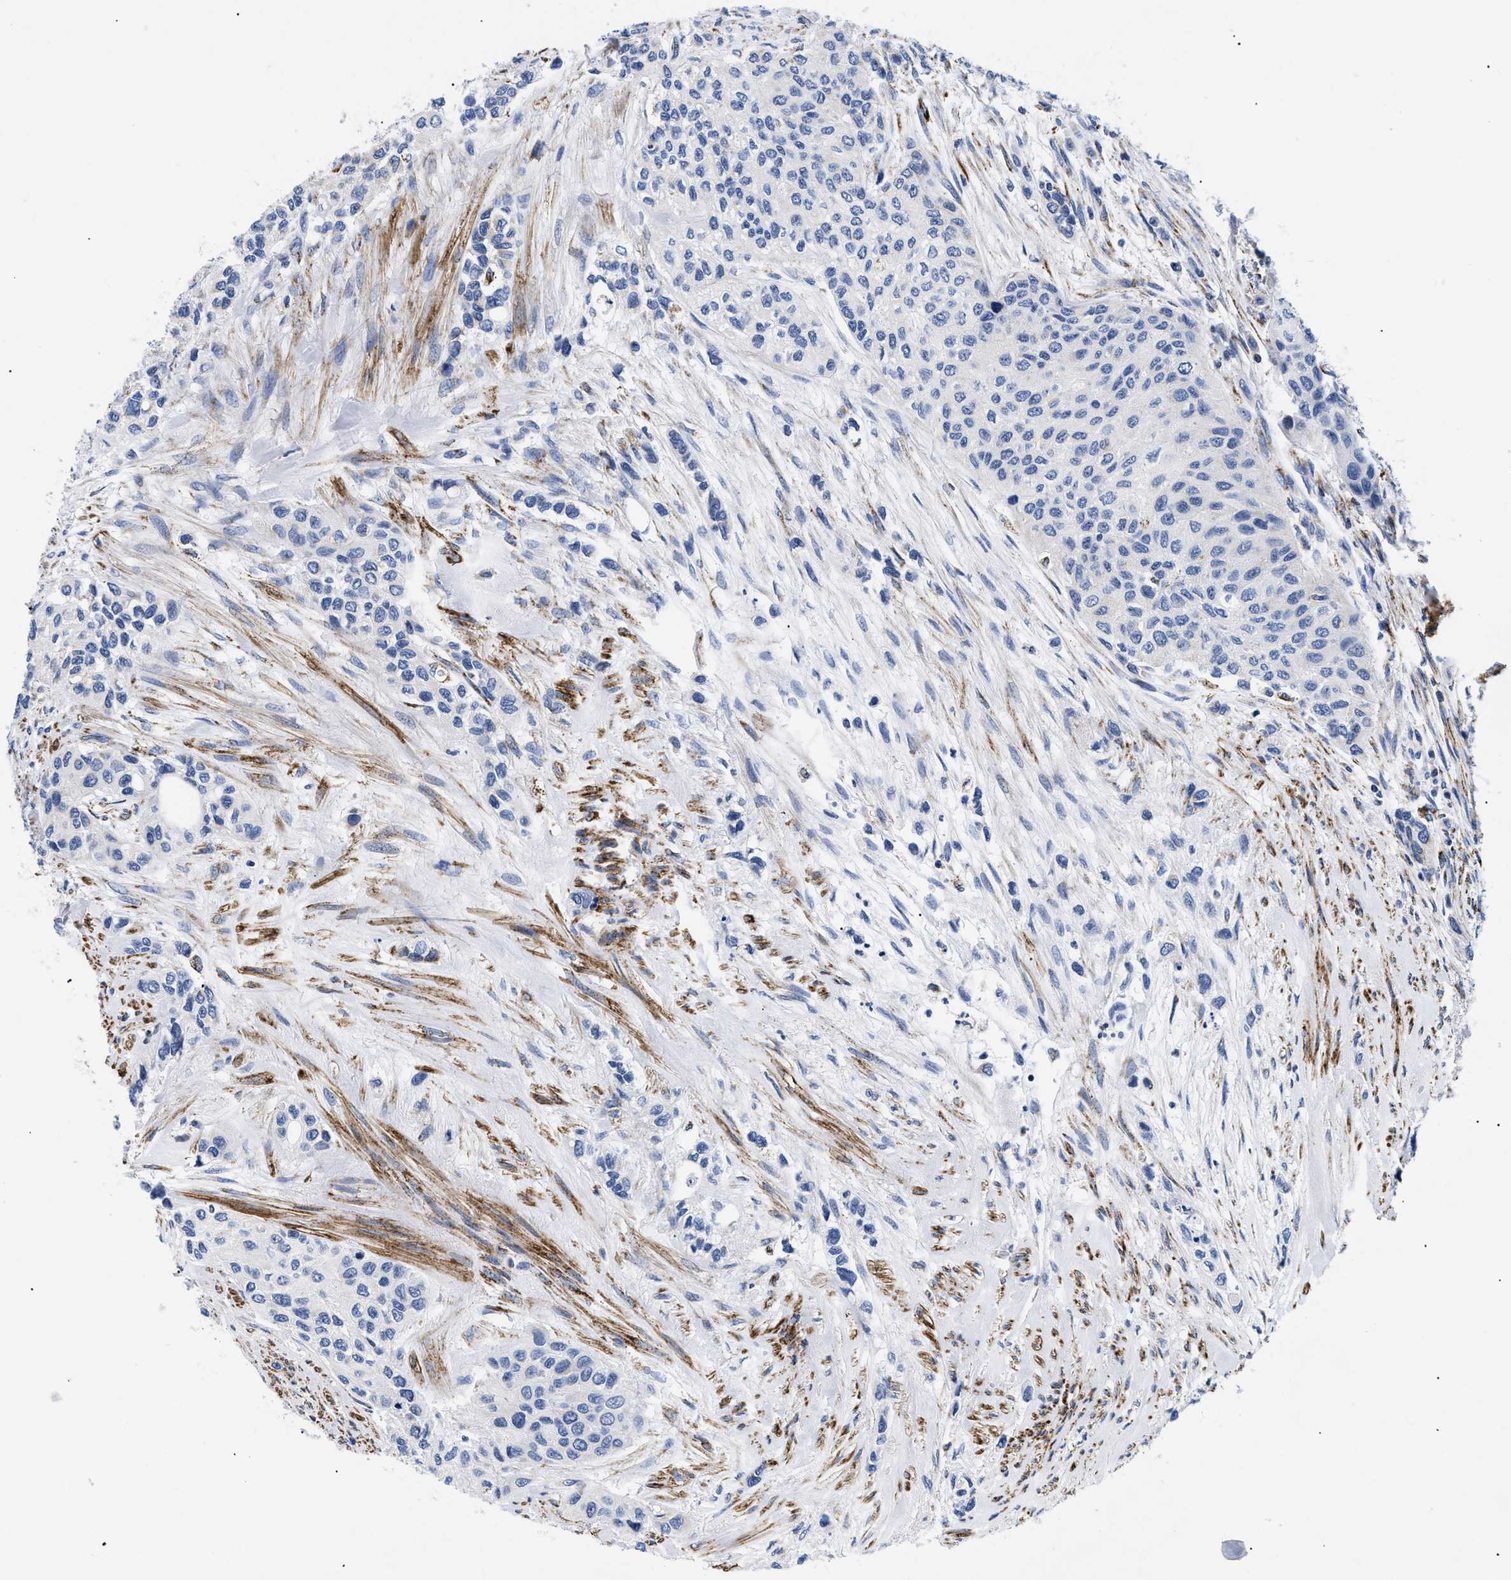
{"staining": {"intensity": "negative", "quantity": "none", "location": "none"}, "tissue": "urothelial cancer", "cell_type": "Tumor cells", "image_type": "cancer", "snomed": [{"axis": "morphology", "description": "Urothelial carcinoma, High grade"}, {"axis": "topography", "description": "Urinary bladder"}], "caption": "The photomicrograph displays no staining of tumor cells in urothelial carcinoma (high-grade). (Brightfield microscopy of DAB immunohistochemistry at high magnification).", "gene": "GPR149", "patient": {"sex": "female", "age": 56}}